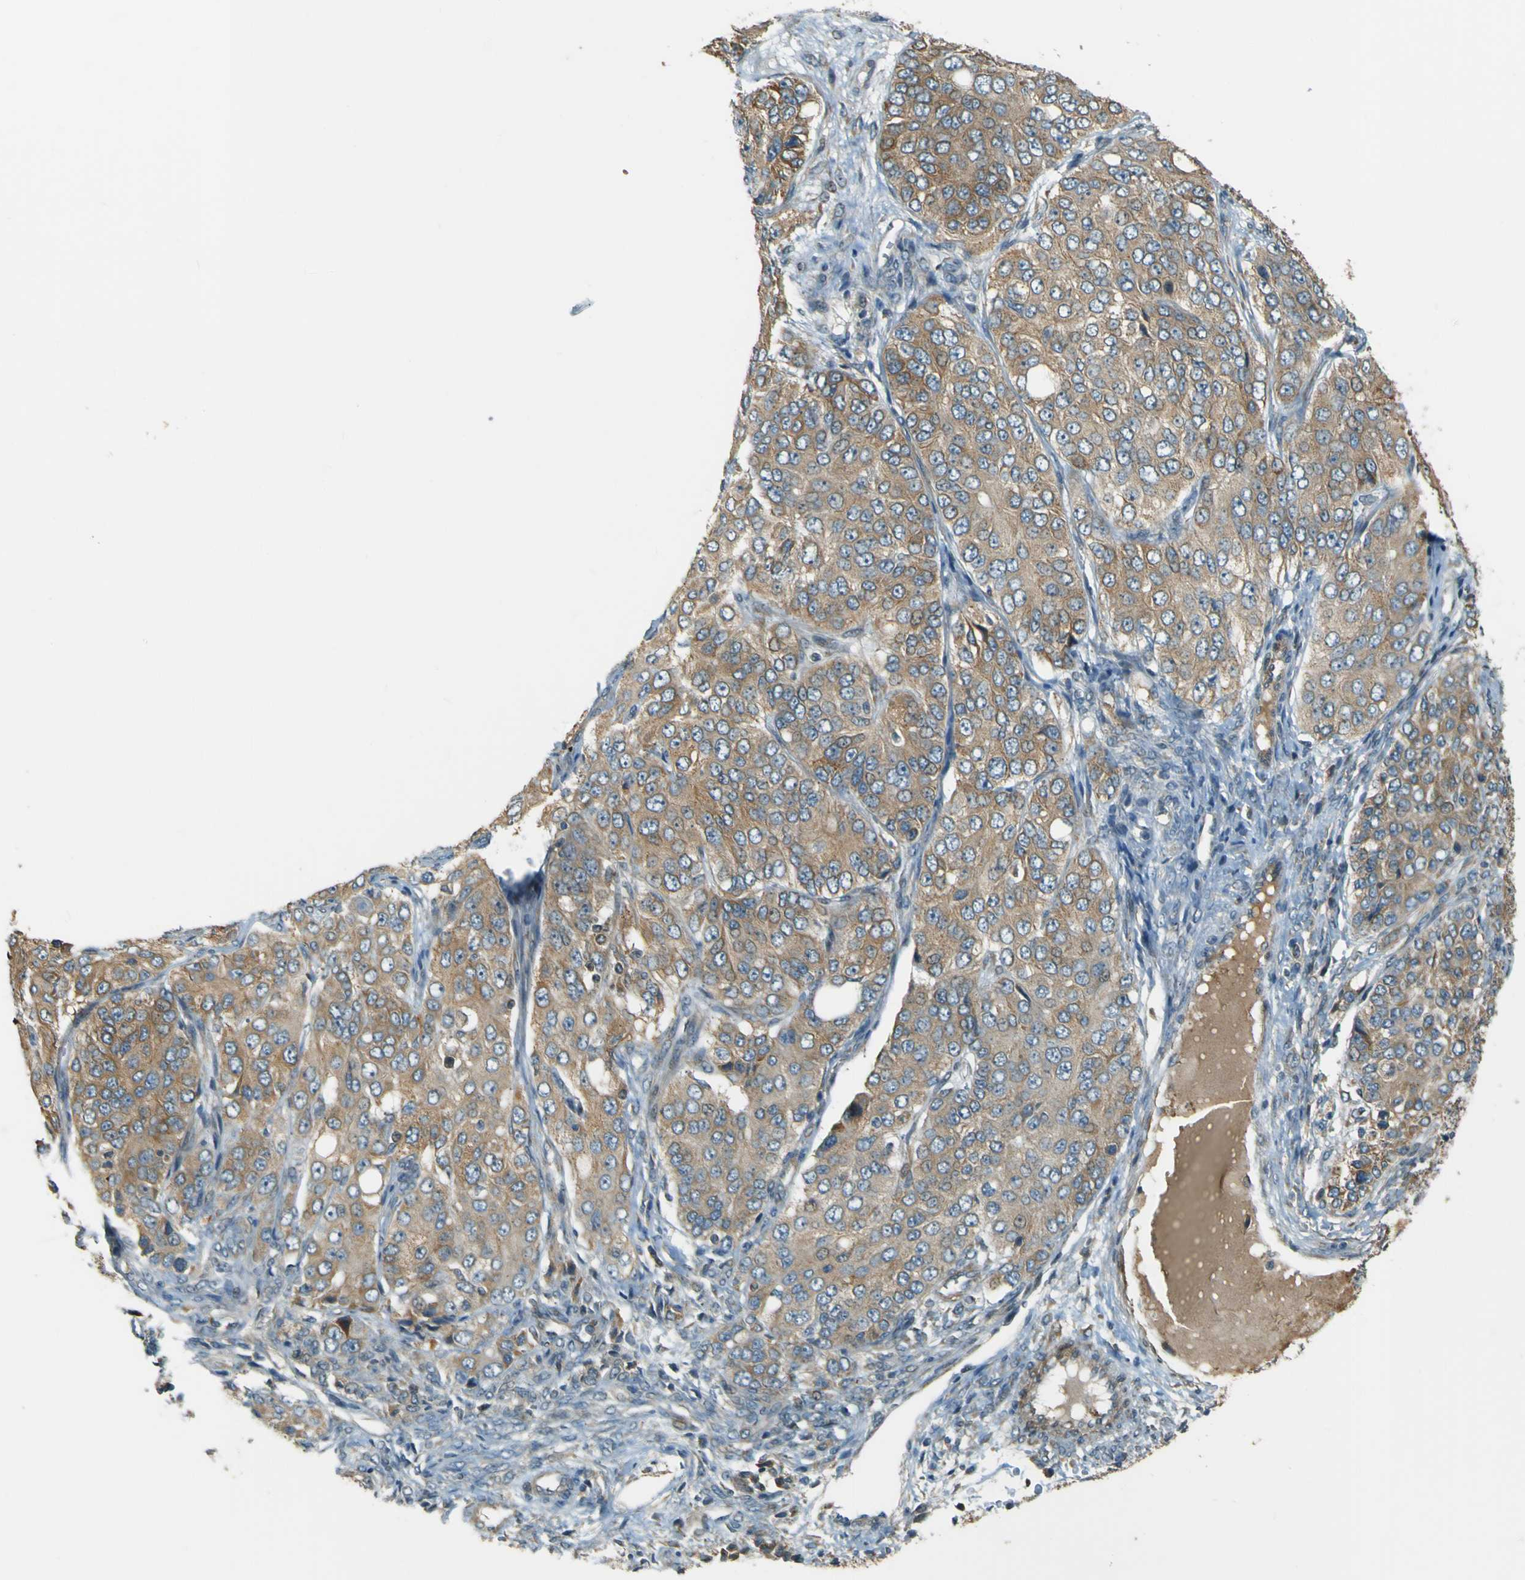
{"staining": {"intensity": "moderate", "quantity": ">75%", "location": "cytoplasmic/membranous"}, "tissue": "ovarian cancer", "cell_type": "Tumor cells", "image_type": "cancer", "snomed": [{"axis": "morphology", "description": "Carcinoma, endometroid"}, {"axis": "topography", "description": "Ovary"}], "caption": "Moderate cytoplasmic/membranous positivity for a protein is present in approximately >75% of tumor cells of endometroid carcinoma (ovarian) using immunohistochemistry.", "gene": "LPCAT1", "patient": {"sex": "female", "age": 51}}